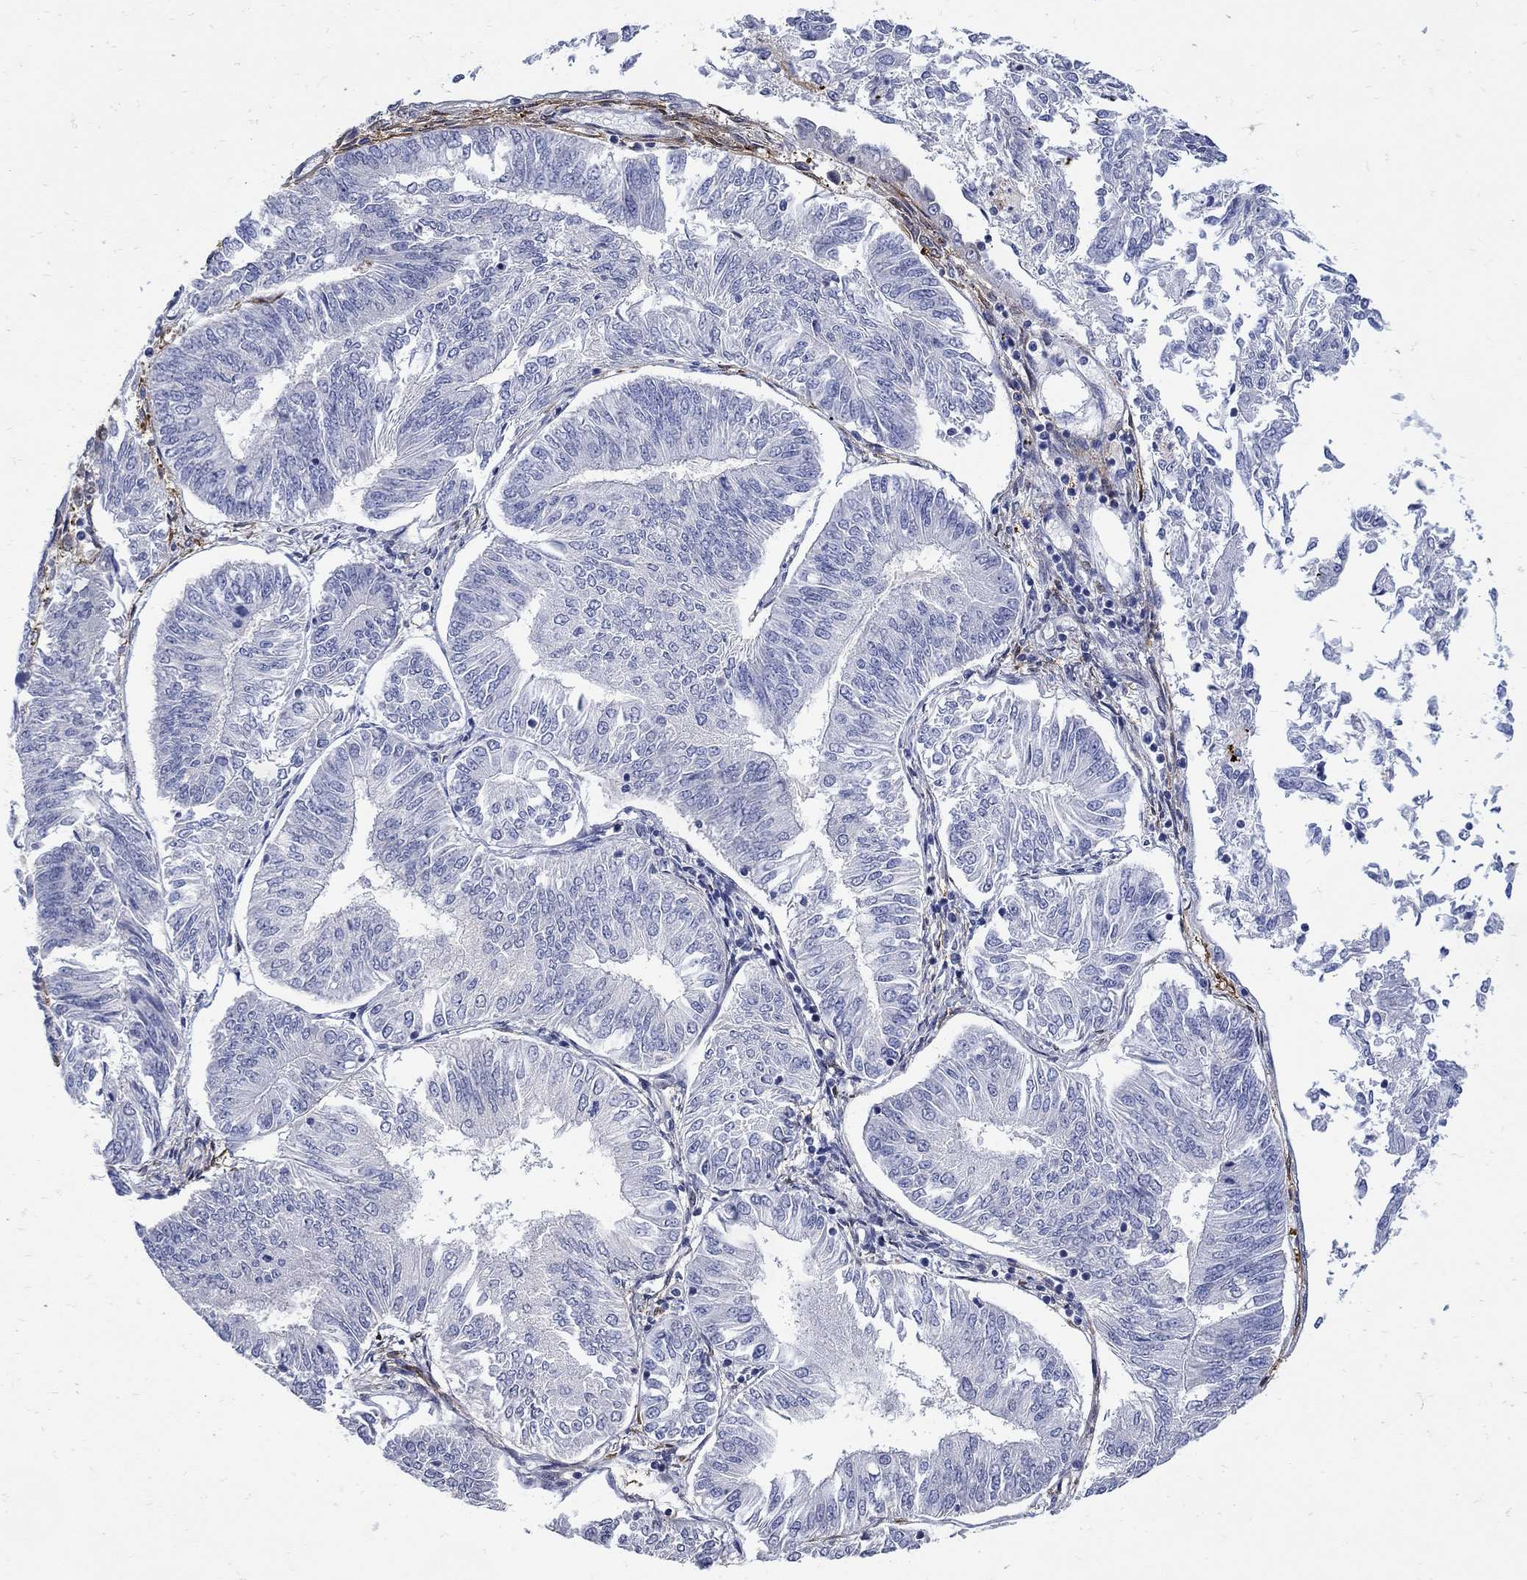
{"staining": {"intensity": "negative", "quantity": "none", "location": "none"}, "tissue": "endometrial cancer", "cell_type": "Tumor cells", "image_type": "cancer", "snomed": [{"axis": "morphology", "description": "Adenocarcinoma, NOS"}, {"axis": "topography", "description": "Endometrium"}], "caption": "DAB immunohistochemical staining of endometrial adenocarcinoma exhibits no significant expression in tumor cells.", "gene": "TGM2", "patient": {"sex": "female", "age": 58}}